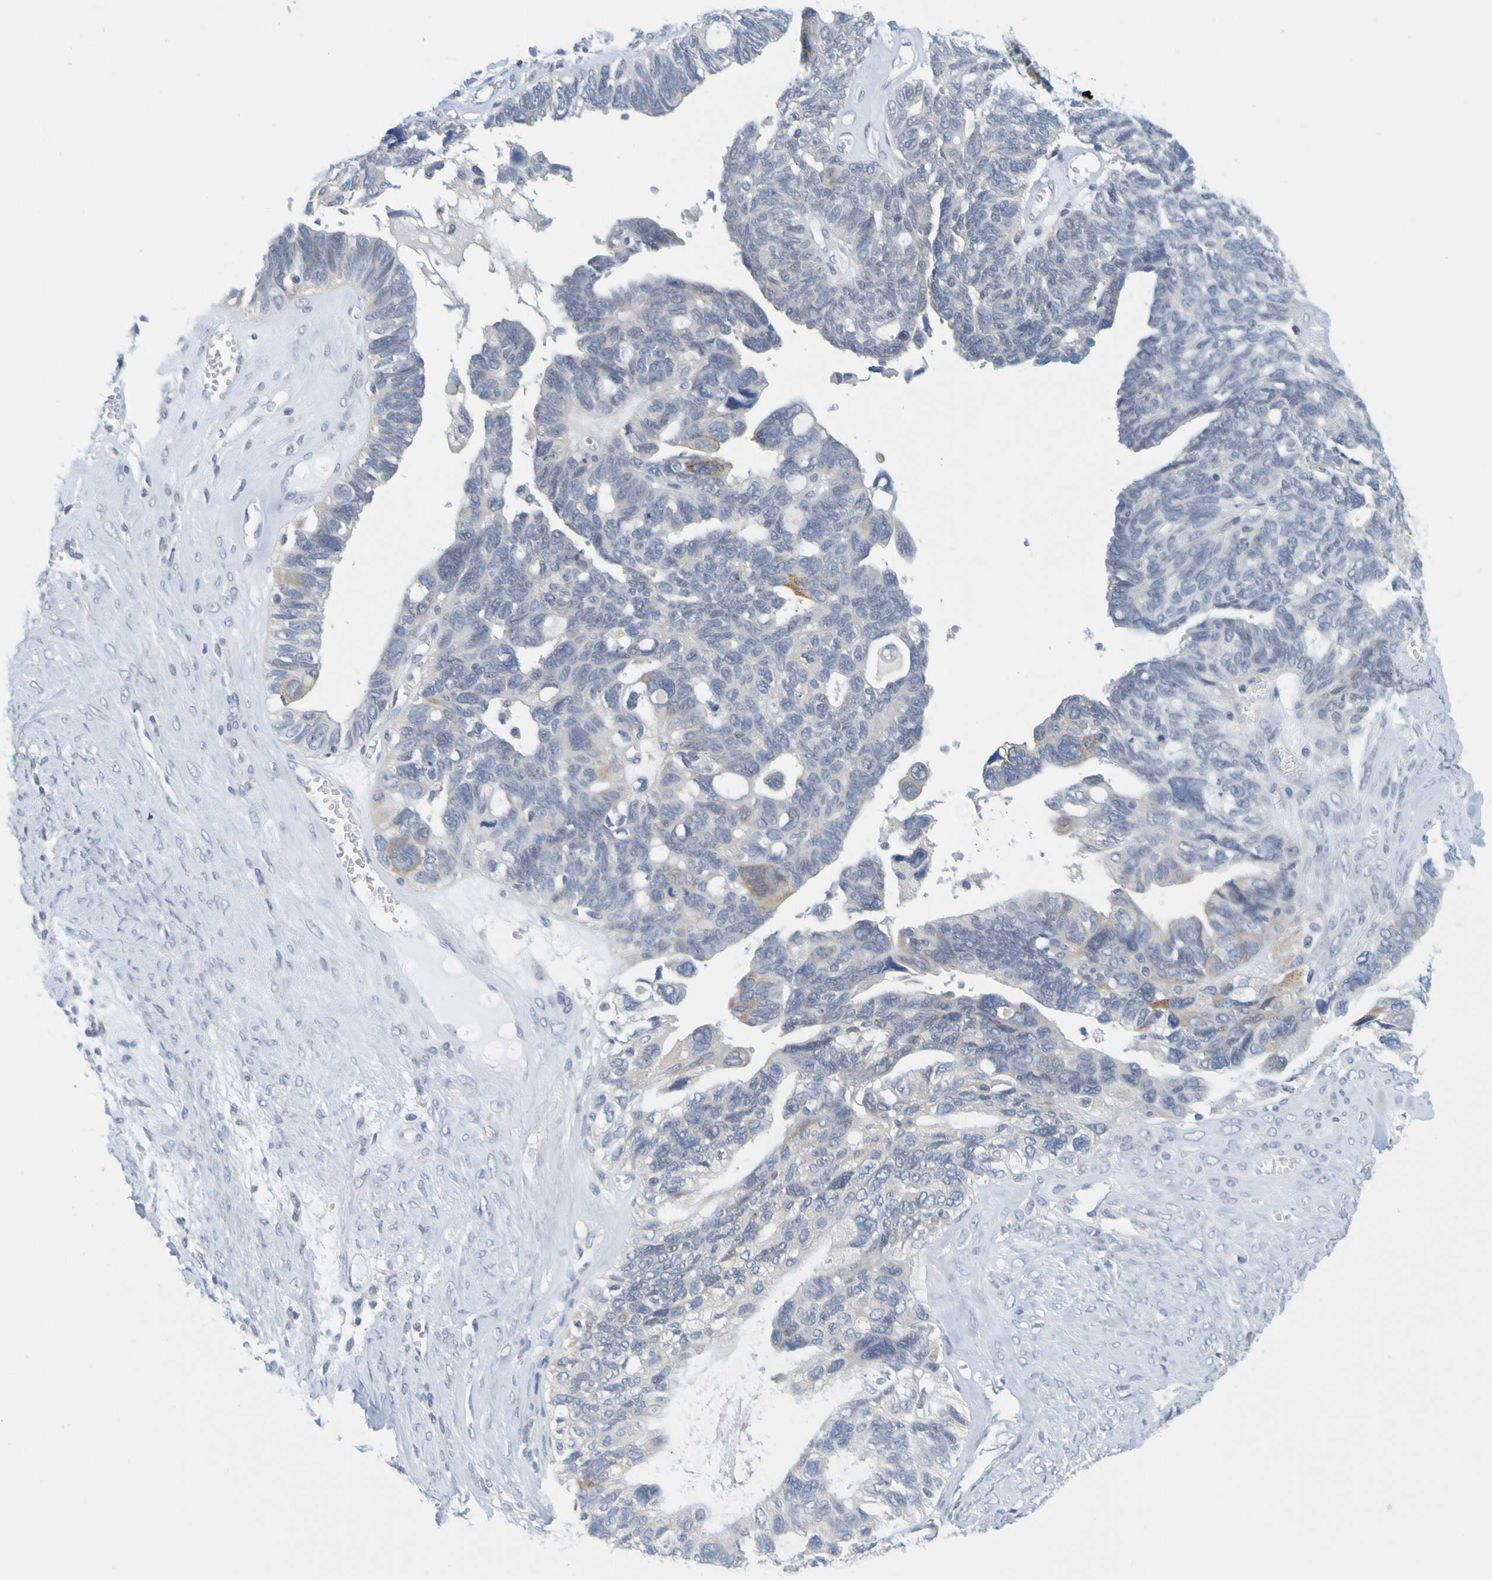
{"staining": {"intensity": "negative", "quantity": "none", "location": "none"}, "tissue": "ovarian cancer", "cell_type": "Tumor cells", "image_type": "cancer", "snomed": [{"axis": "morphology", "description": "Cystadenocarcinoma, serous, NOS"}, {"axis": "topography", "description": "Ovary"}], "caption": "Immunohistochemistry (IHC) of human ovarian serous cystadenocarcinoma exhibits no expression in tumor cells.", "gene": "ENDOU", "patient": {"sex": "female", "age": 79}}